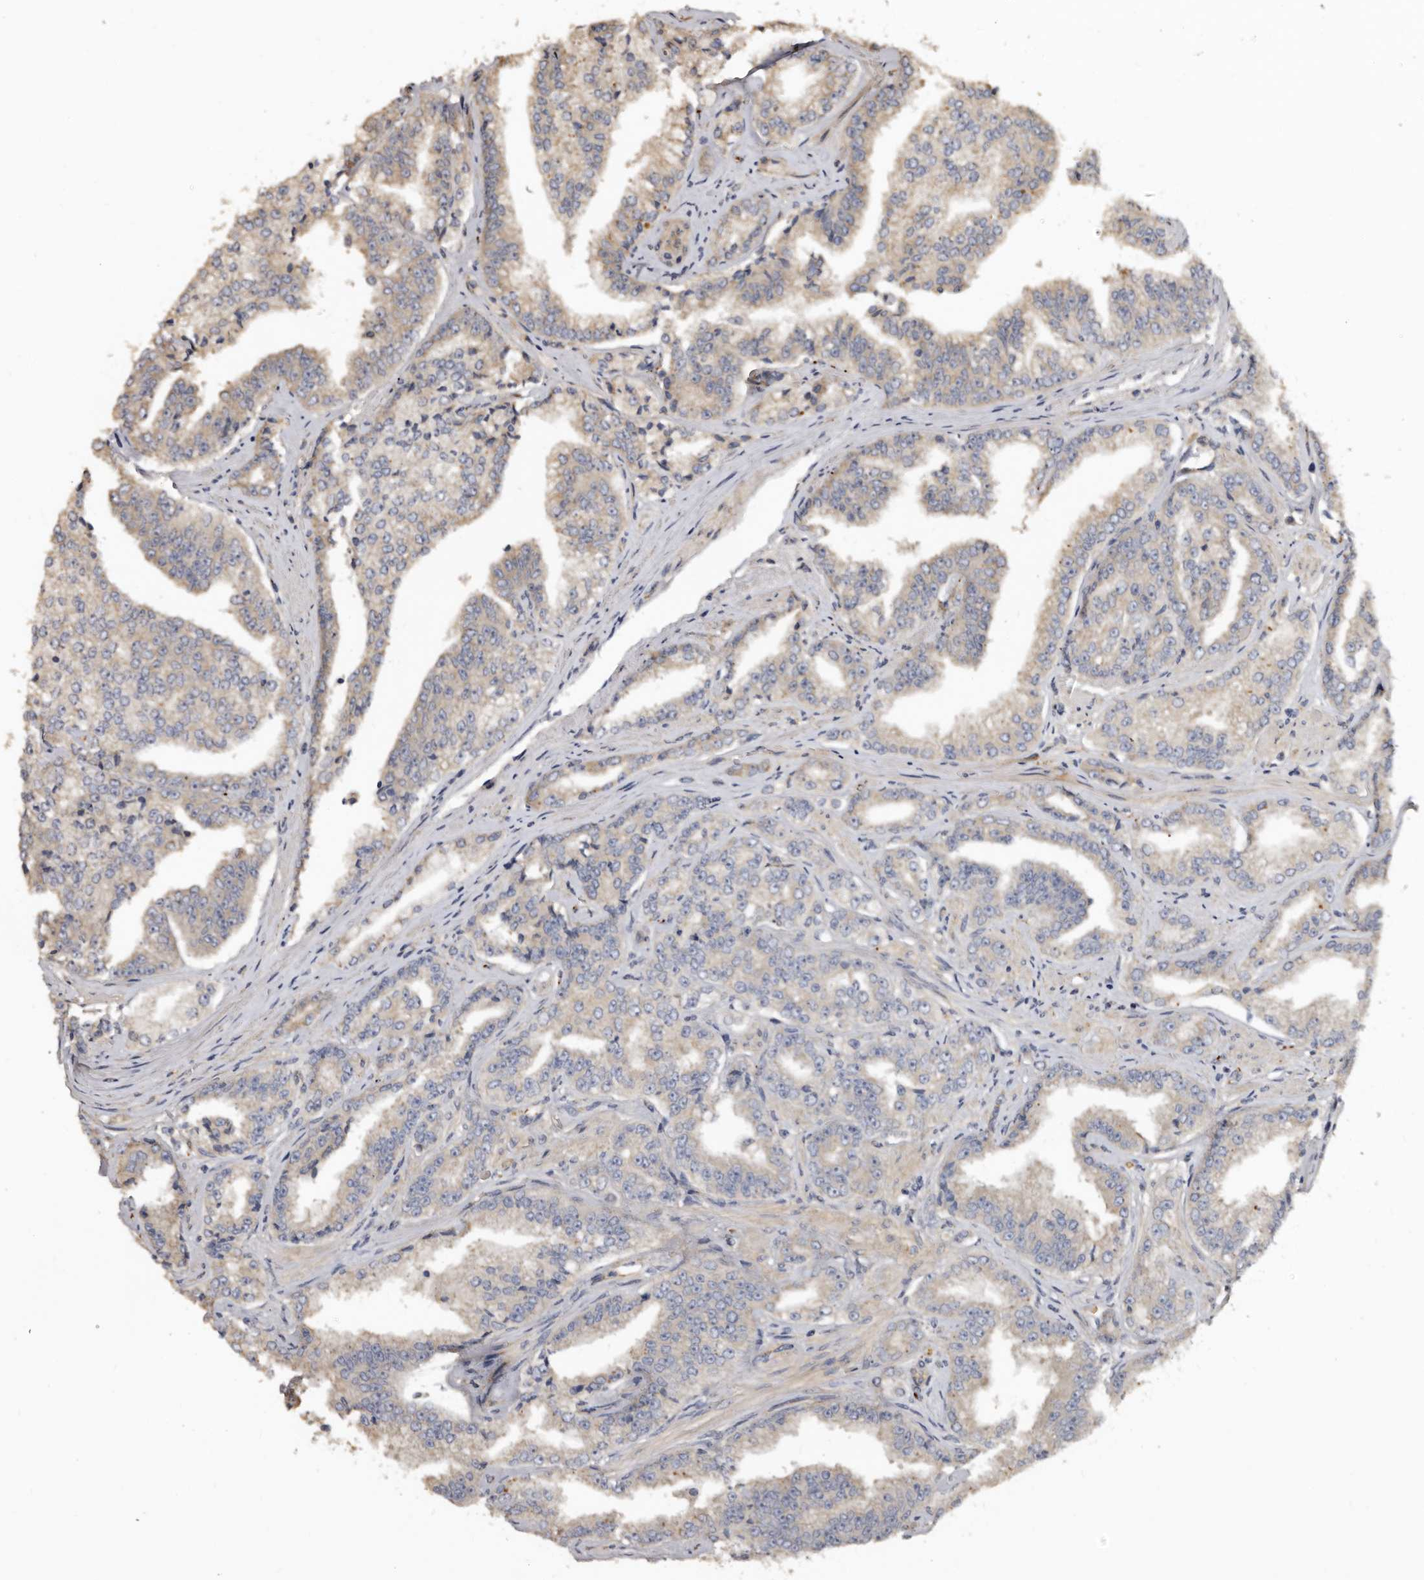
{"staining": {"intensity": "weak", "quantity": "<25%", "location": "cytoplasmic/membranous"}, "tissue": "prostate cancer", "cell_type": "Tumor cells", "image_type": "cancer", "snomed": [{"axis": "morphology", "description": "Adenocarcinoma, High grade"}, {"axis": "topography", "description": "Prostate"}], "caption": "Image shows no protein staining in tumor cells of adenocarcinoma (high-grade) (prostate) tissue.", "gene": "FLCN", "patient": {"sex": "male", "age": 71}}